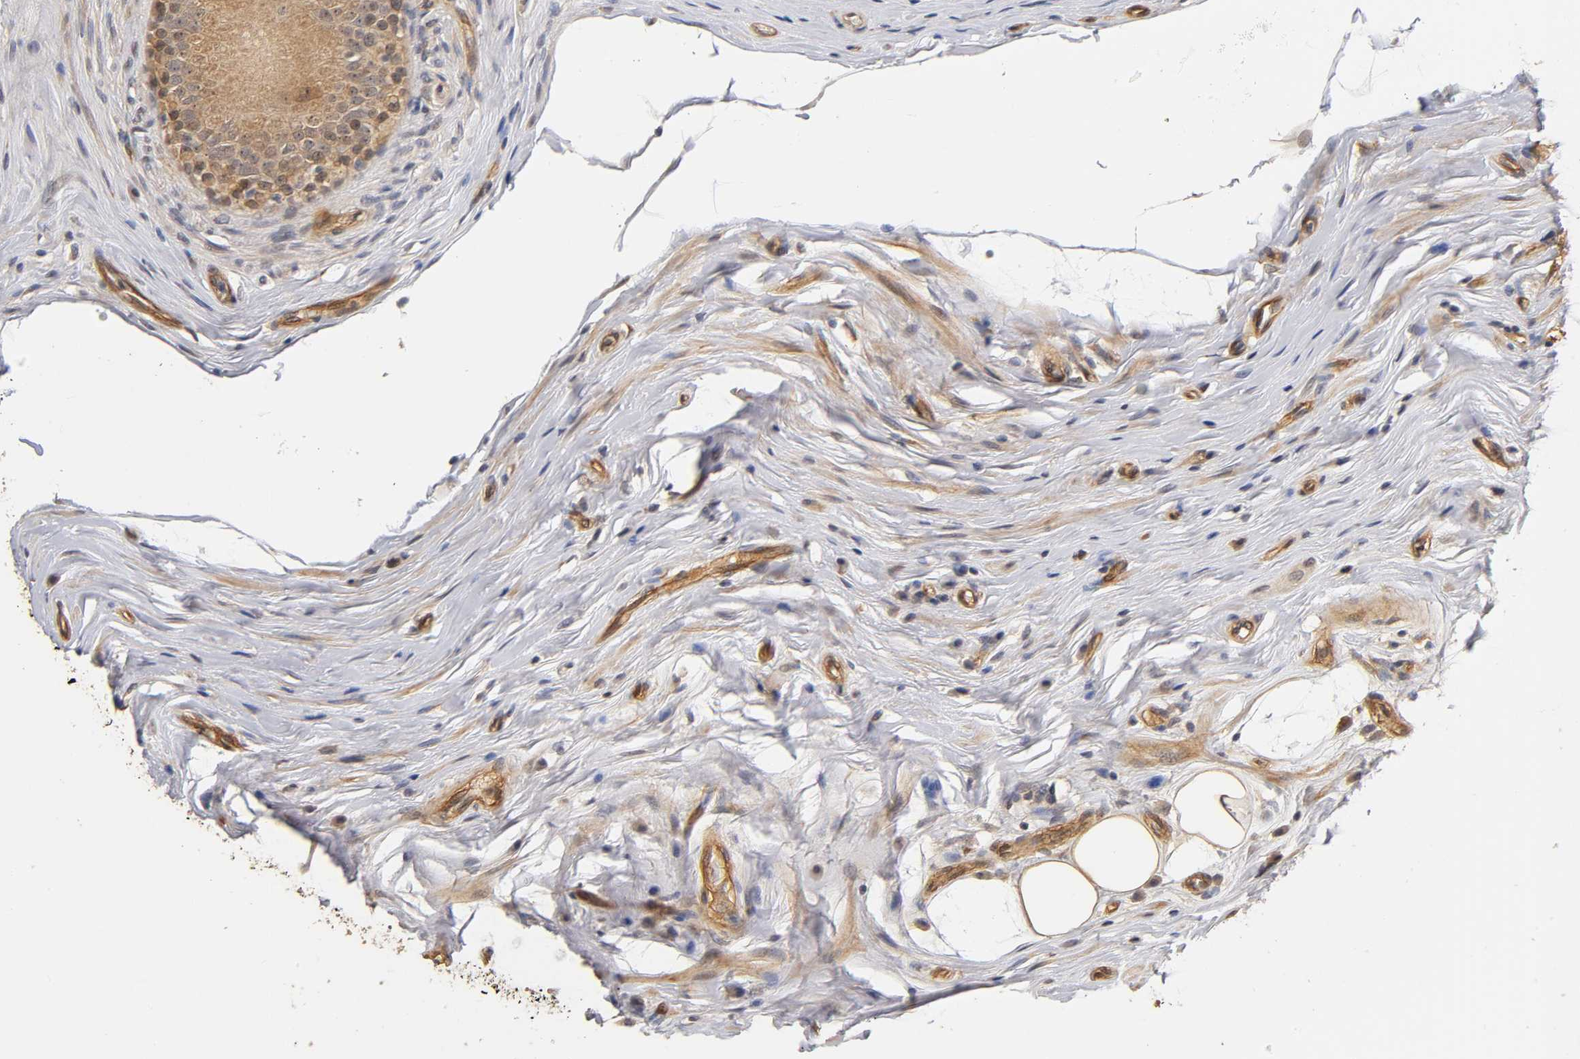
{"staining": {"intensity": "weak", "quantity": ">75%", "location": "cytoplasmic/membranous"}, "tissue": "epididymis", "cell_type": "Glandular cells", "image_type": "normal", "snomed": [{"axis": "morphology", "description": "Normal tissue, NOS"}, {"axis": "morphology", "description": "Inflammation, NOS"}, {"axis": "topography", "description": "Epididymis"}], "caption": "Epididymis stained with DAB immunohistochemistry (IHC) exhibits low levels of weak cytoplasmic/membranous positivity in about >75% of glandular cells.", "gene": "LAMB1", "patient": {"sex": "male", "age": 84}}